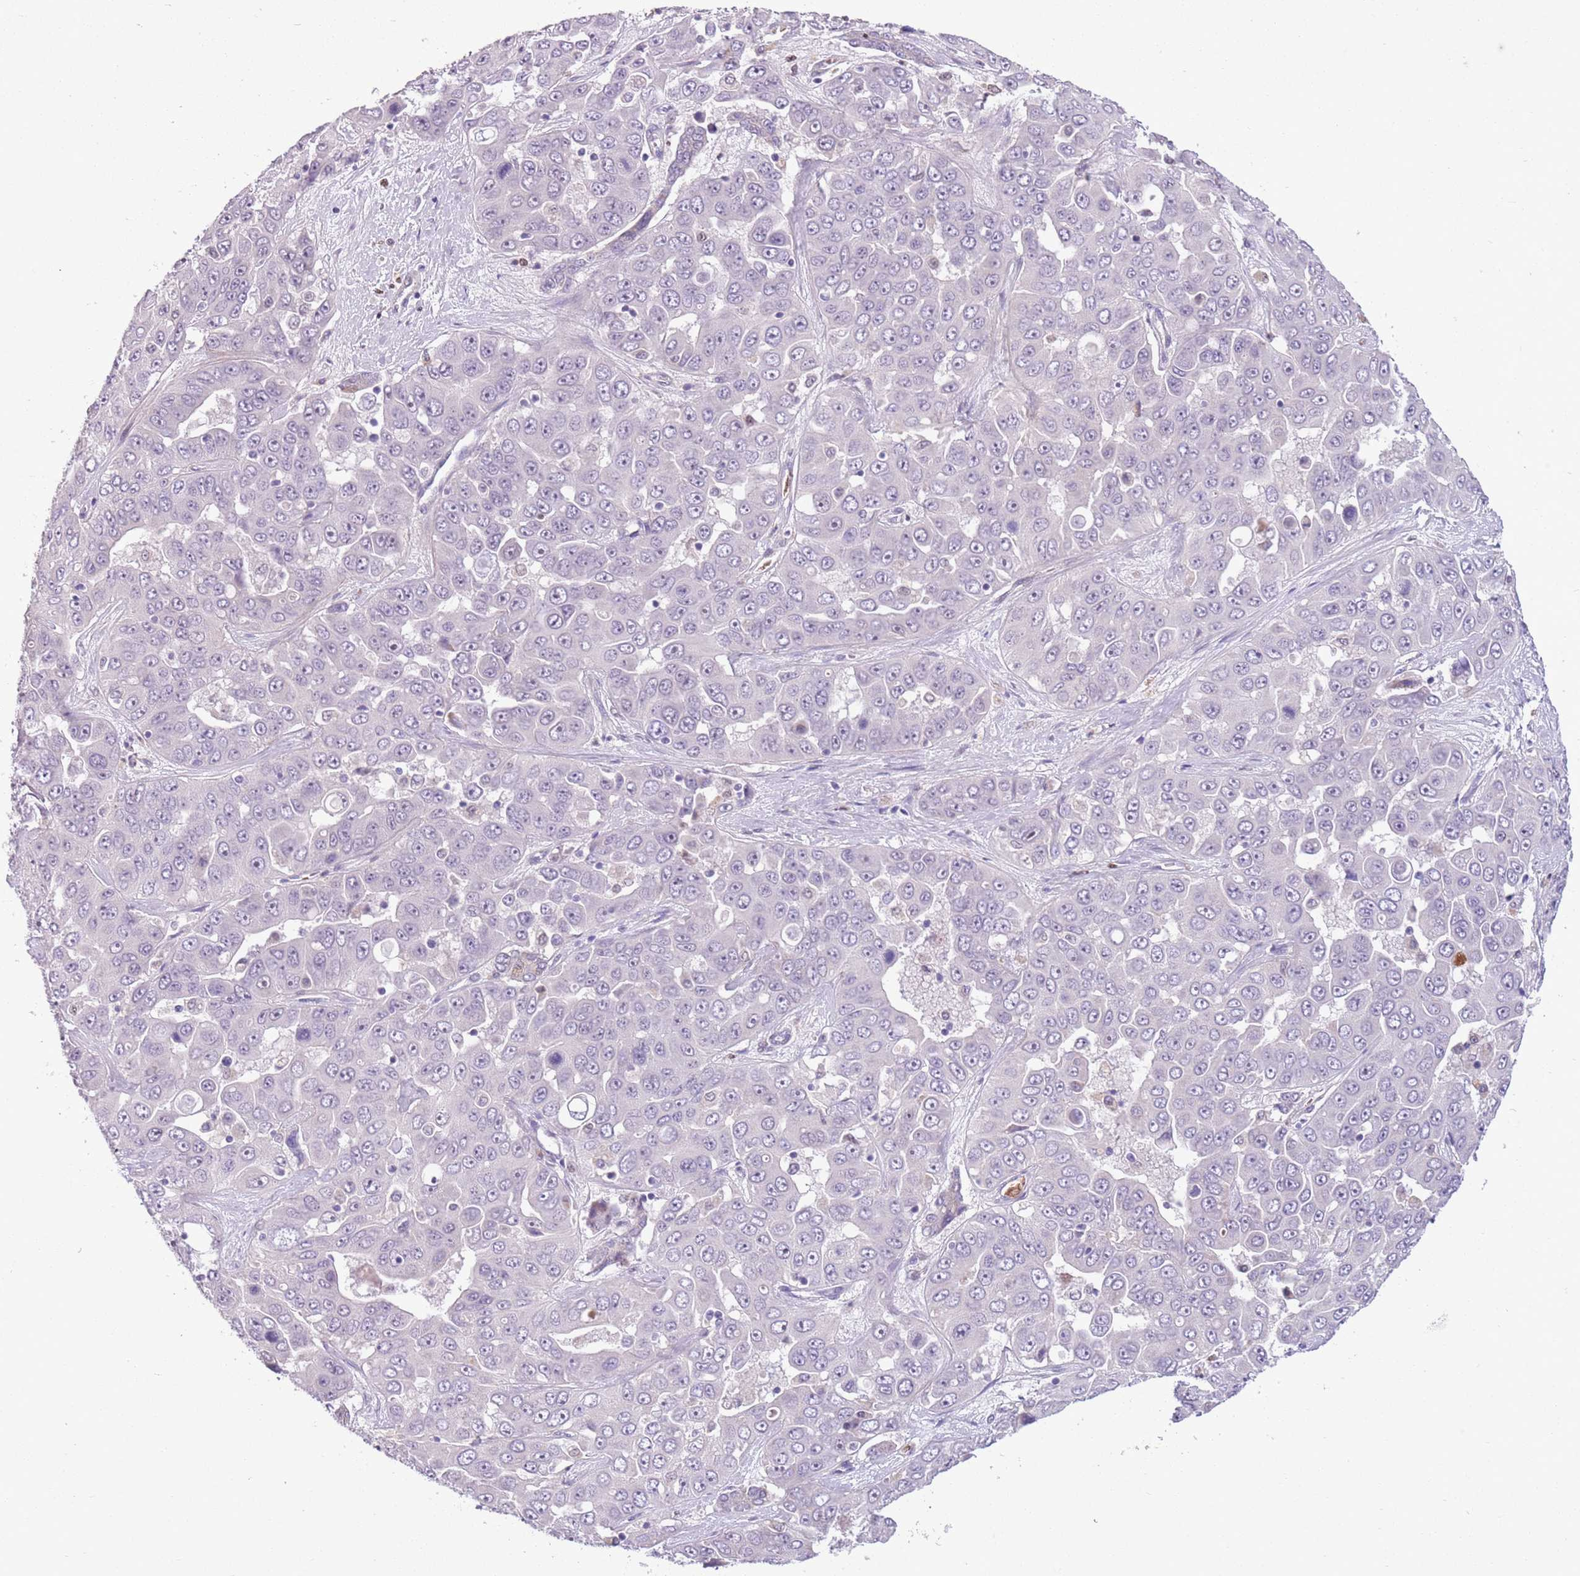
{"staining": {"intensity": "negative", "quantity": "none", "location": "none"}, "tissue": "liver cancer", "cell_type": "Tumor cells", "image_type": "cancer", "snomed": [{"axis": "morphology", "description": "Cholangiocarcinoma"}, {"axis": "topography", "description": "Liver"}], "caption": "Immunohistochemistry (IHC) micrograph of human cholangiocarcinoma (liver) stained for a protein (brown), which demonstrates no positivity in tumor cells.", "gene": "ADCY7", "patient": {"sex": "female", "age": 52}}